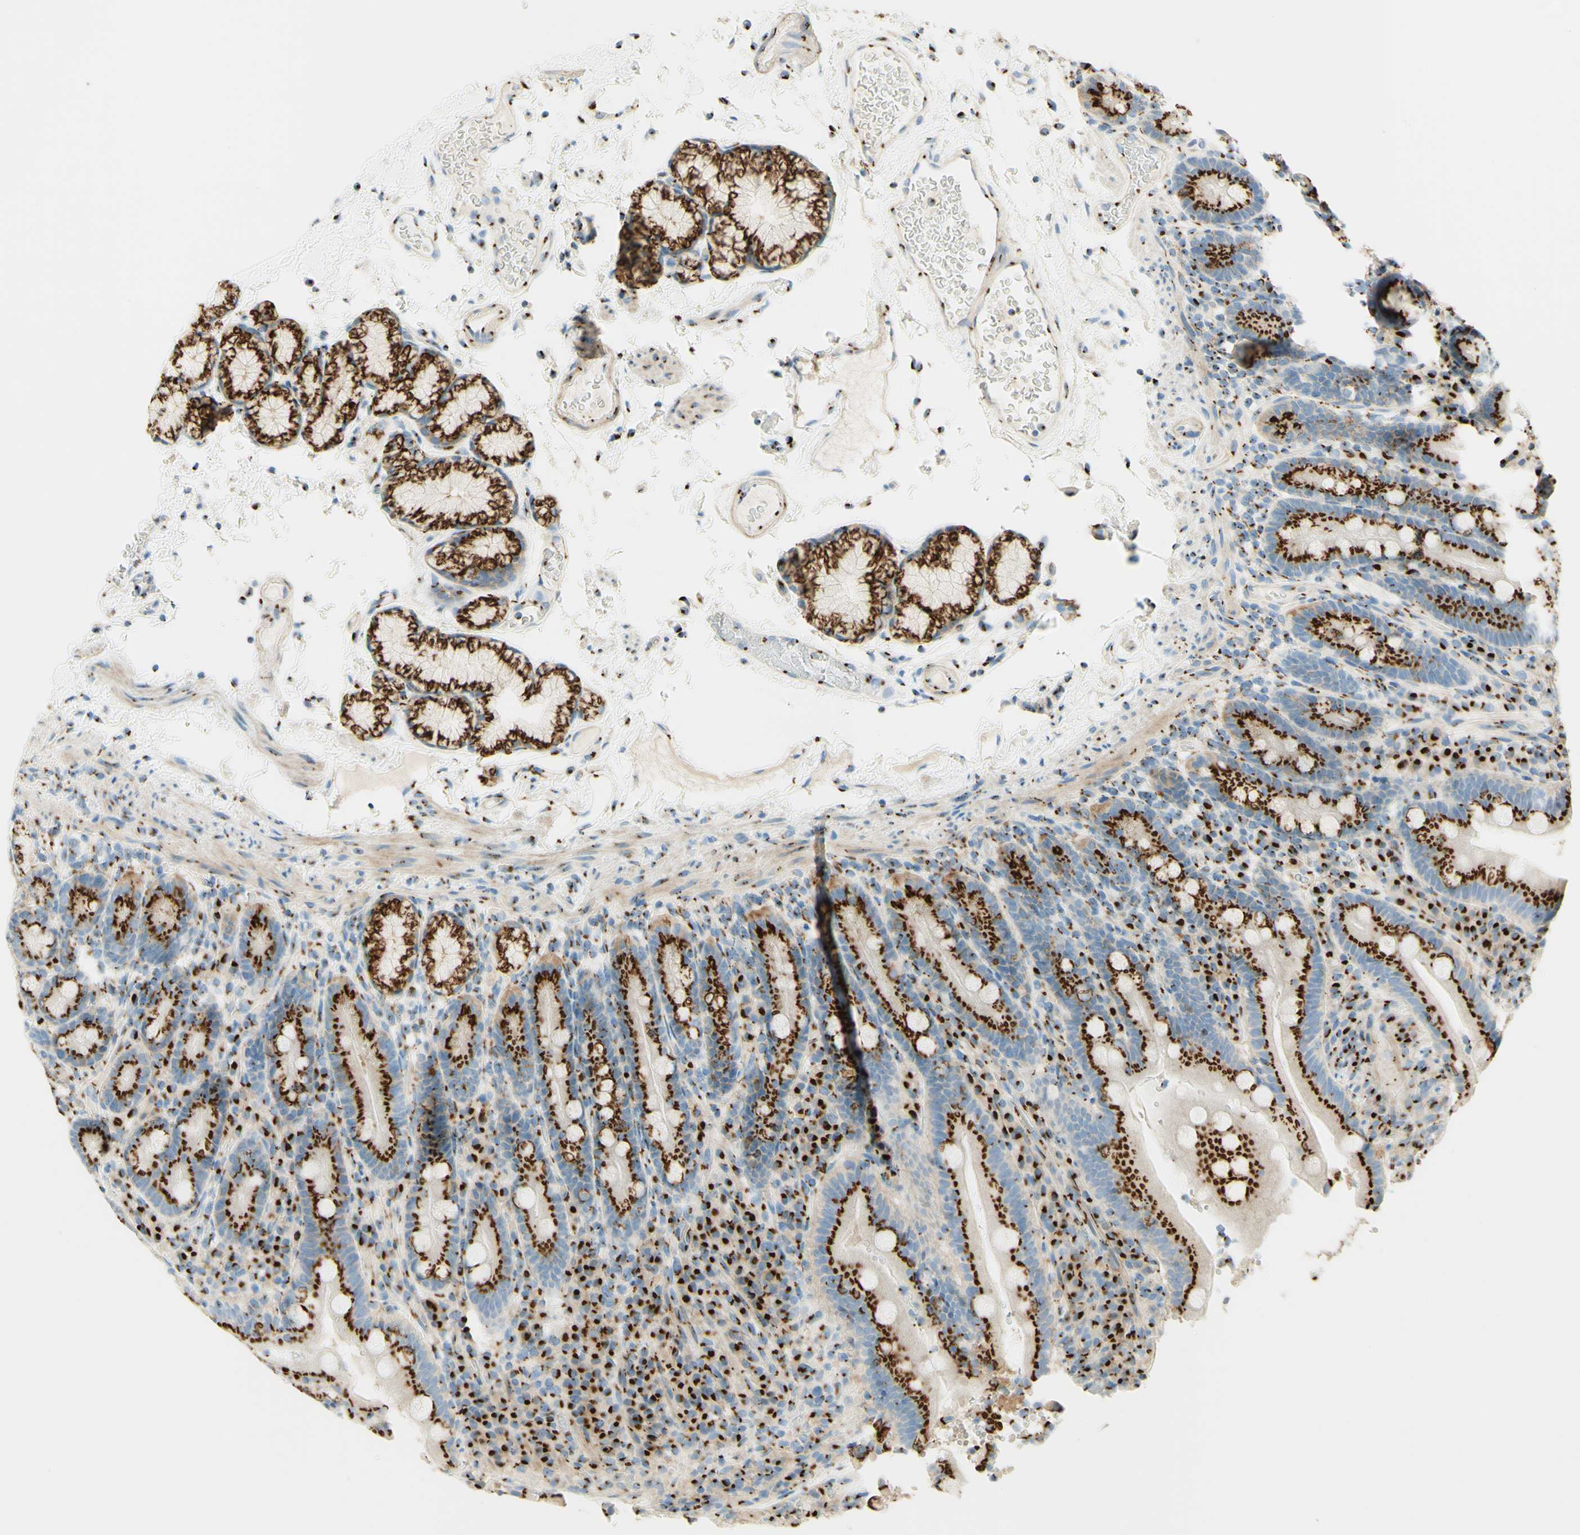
{"staining": {"intensity": "strong", "quantity": ">75%", "location": "cytoplasmic/membranous"}, "tissue": "duodenum", "cell_type": "Glandular cells", "image_type": "normal", "snomed": [{"axis": "morphology", "description": "Normal tissue, NOS"}, {"axis": "topography", "description": "Small intestine, NOS"}], "caption": "An immunohistochemistry photomicrograph of unremarkable tissue is shown. Protein staining in brown highlights strong cytoplasmic/membranous positivity in duodenum within glandular cells.", "gene": "GOLGB1", "patient": {"sex": "female", "age": 71}}